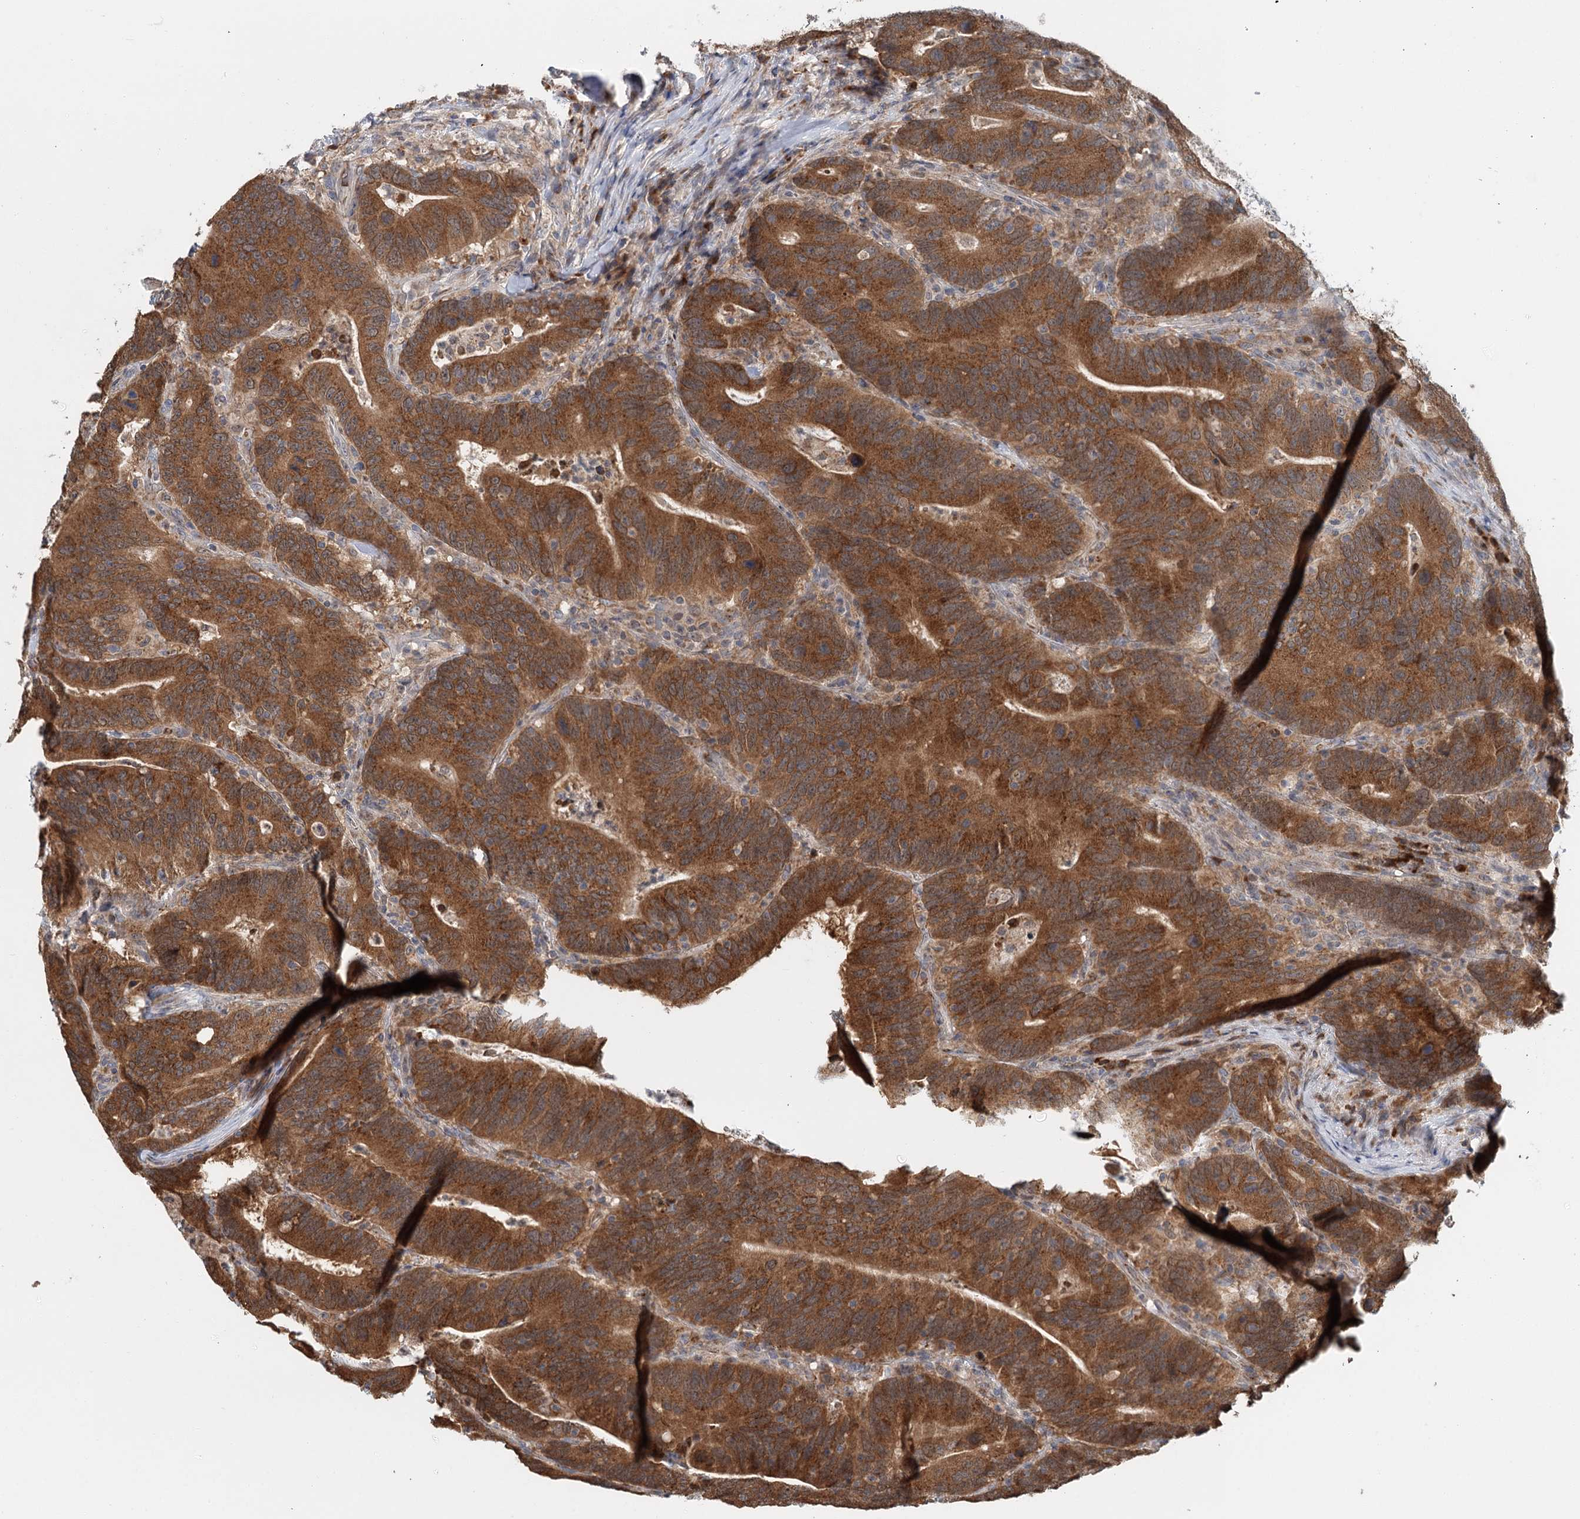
{"staining": {"intensity": "moderate", "quantity": ">75%", "location": "cytoplasmic/membranous"}, "tissue": "colorectal cancer", "cell_type": "Tumor cells", "image_type": "cancer", "snomed": [{"axis": "morphology", "description": "Adenocarcinoma, NOS"}, {"axis": "topography", "description": "Colon"}], "caption": "DAB (3,3'-diaminobenzidine) immunohistochemical staining of human colorectal cancer displays moderate cytoplasmic/membranous protein expression in about >75% of tumor cells.", "gene": "ADK", "patient": {"sex": "female", "age": 66}}